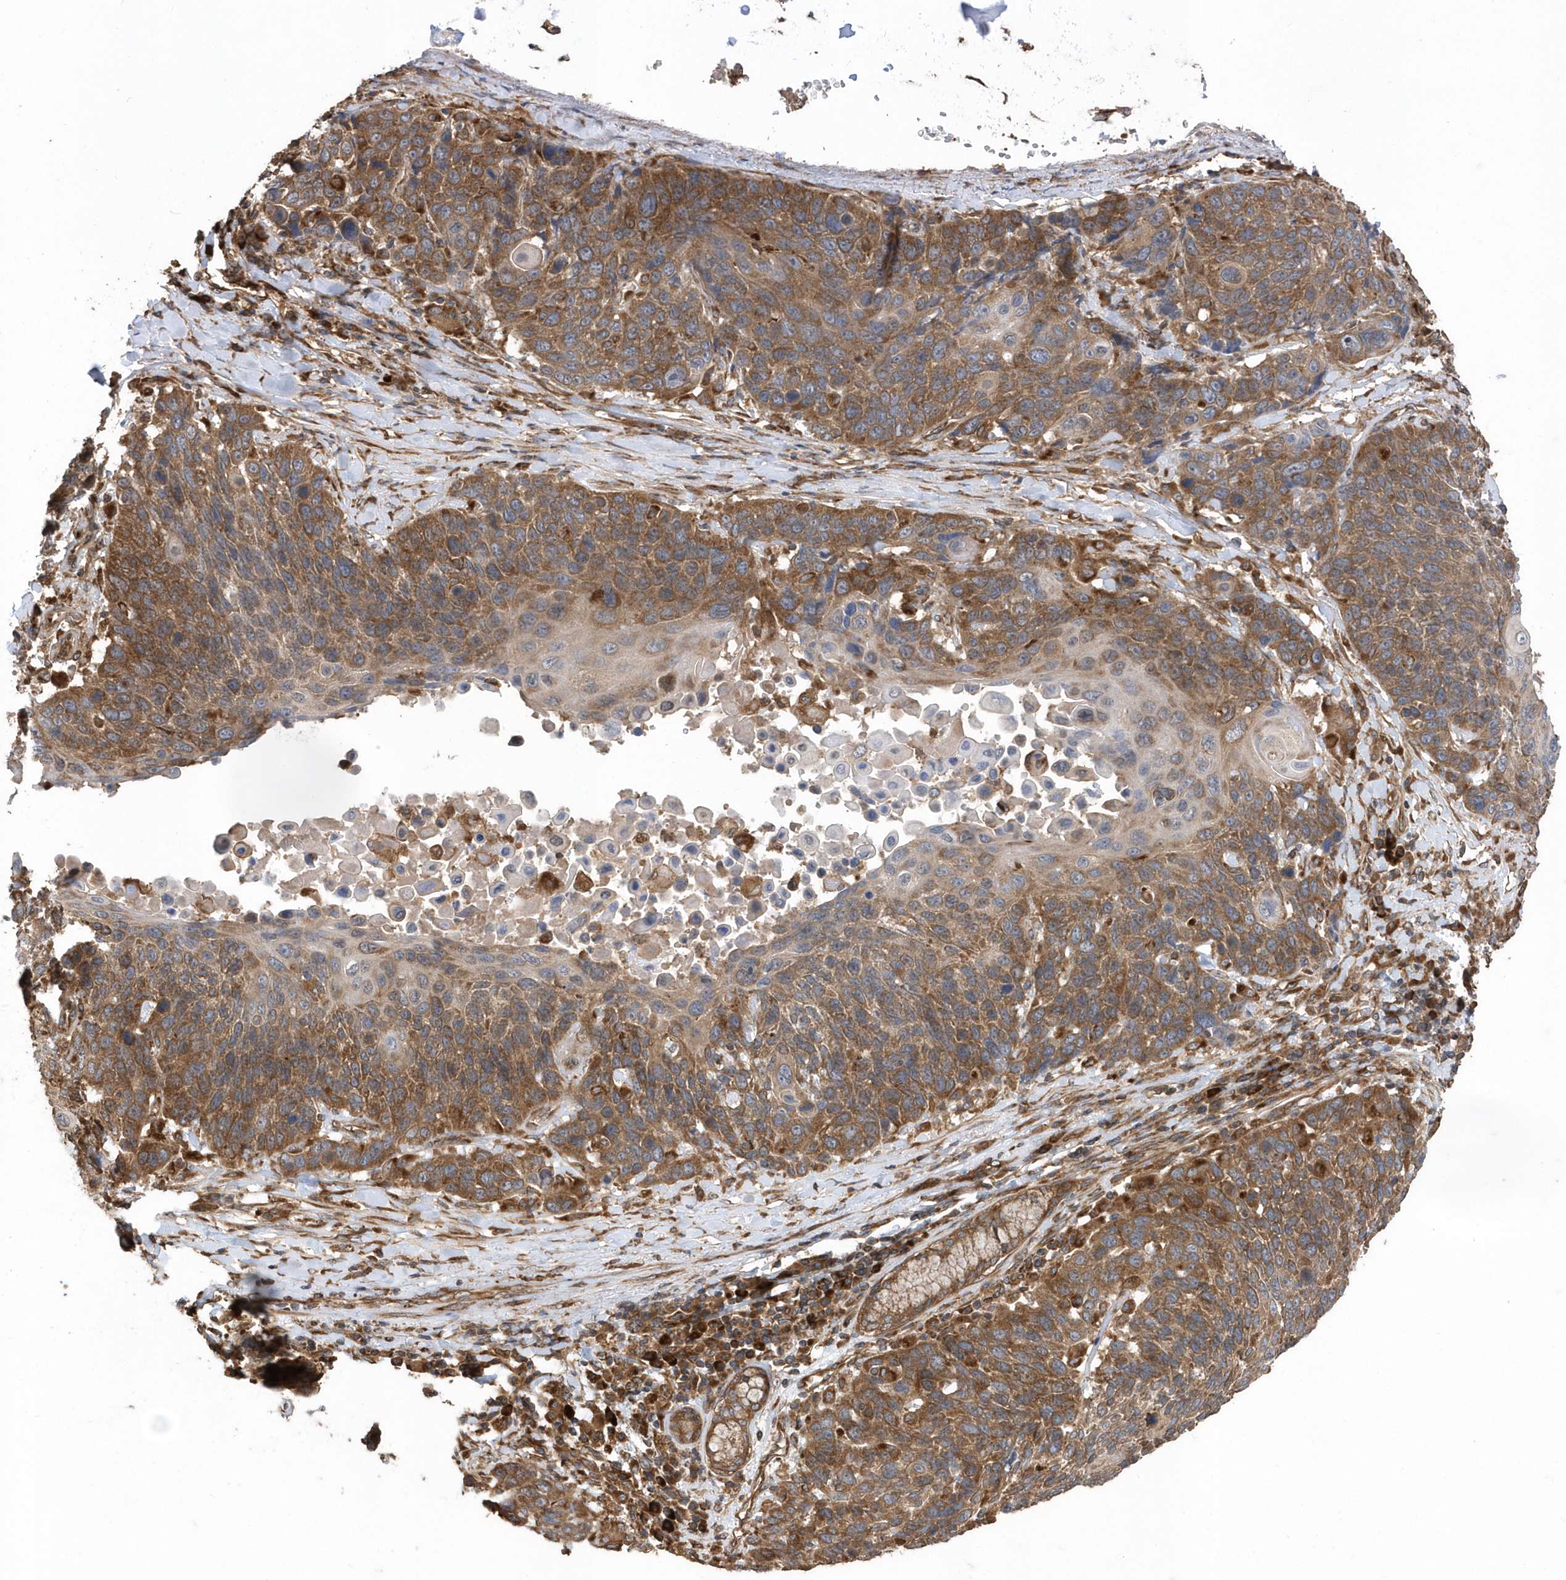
{"staining": {"intensity": "moderate", "quantity": ">75%", "location": "cytoplasmic/membranous"}, "tissue": "lung cancer", "cell_type": "Tumor cells", "image_type": "cancer", "snomed": [{"axis": "morphology", "description": "Squamous cell carcinoma, NOS"}, {"axis": "topography", "description": "Lung"}], "caption": "Tumor cells display medium levels of moderate cytoplasmic/membranous positivity in approximately >75% of cells in lung cancer (squamous cell carcinoma). The staining was performed using DAB (3,3'-diaminobenzidine) to visualize the protein expression in brown, while the nuclei were stained in blue with hematoxylin (Magnification: 20x).", "gene": "WASHC5", "patient": {"sex": "male", "age": 66}}